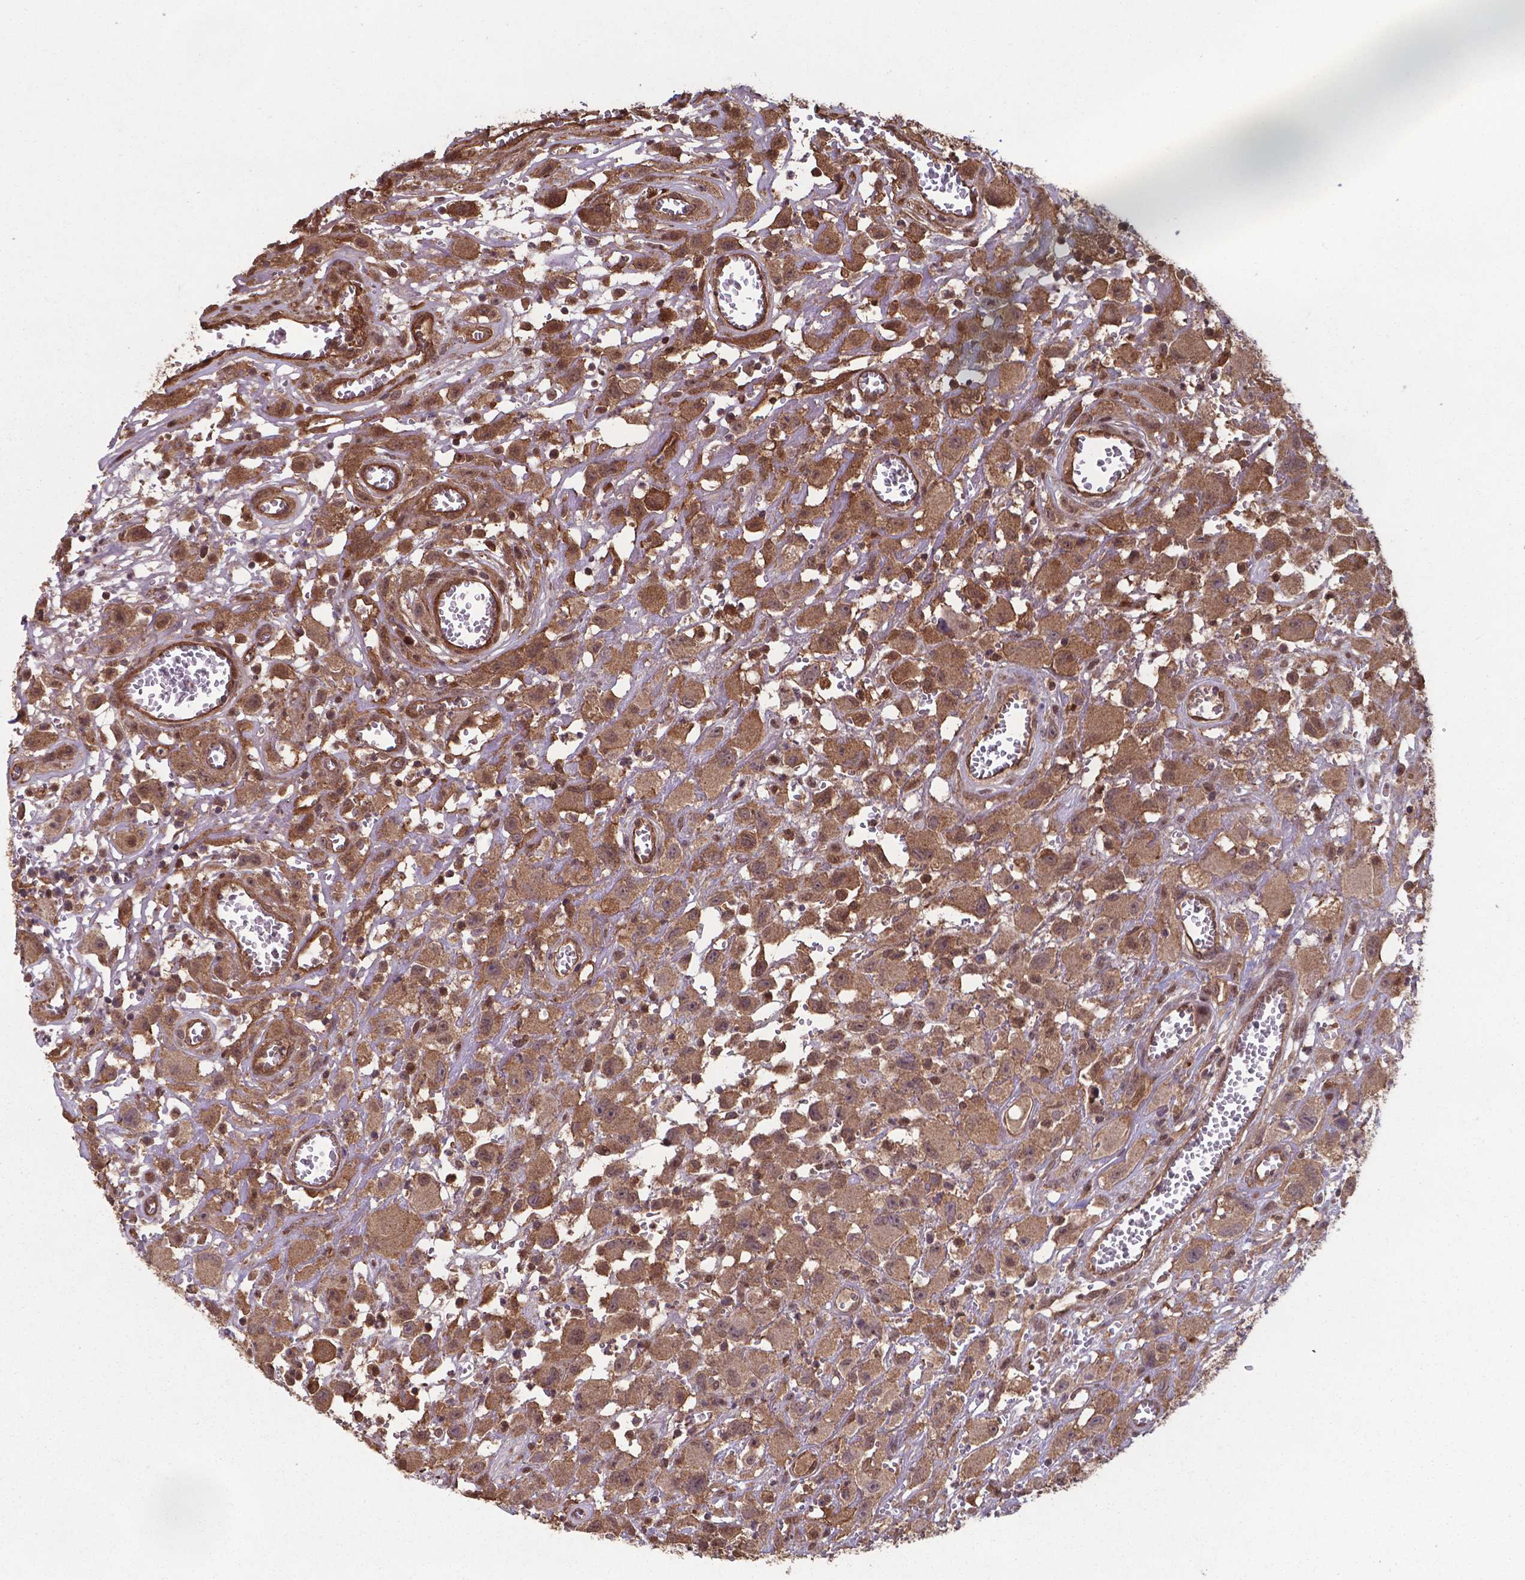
{"staining": {"intensity": "moderate", "quantity": ">75%", "location": "cytoplasmic/membranous,nuclear"}, "tissue": "head and neck cancer", "cell_type": "Tumor cells", "image_type": "cancer", "snomed": [{"axis": "morphology", "description": "Squamous cell carcinoma, NOS"}, {"axis": "morphology", "description": "Squamous cell carcinoma, metastatic, NOS"}, {"axis": "topography", "description": "Oral tissue"}, {"axis": "topography", "description": "Head-Neck"}], "caption": "Head and neck cancer tissue shows moderate cytoplasmic/membranous and nuclear expression in approximately >75% of tumor cells The staining was performed using DAB (3,3'-diaminobenzidine), with brown indicating positive protein expression. Nuclei are stained blue with hematoxylin.", "gene": "CHP2", "patient": {"sex": "female", "age": 85}}